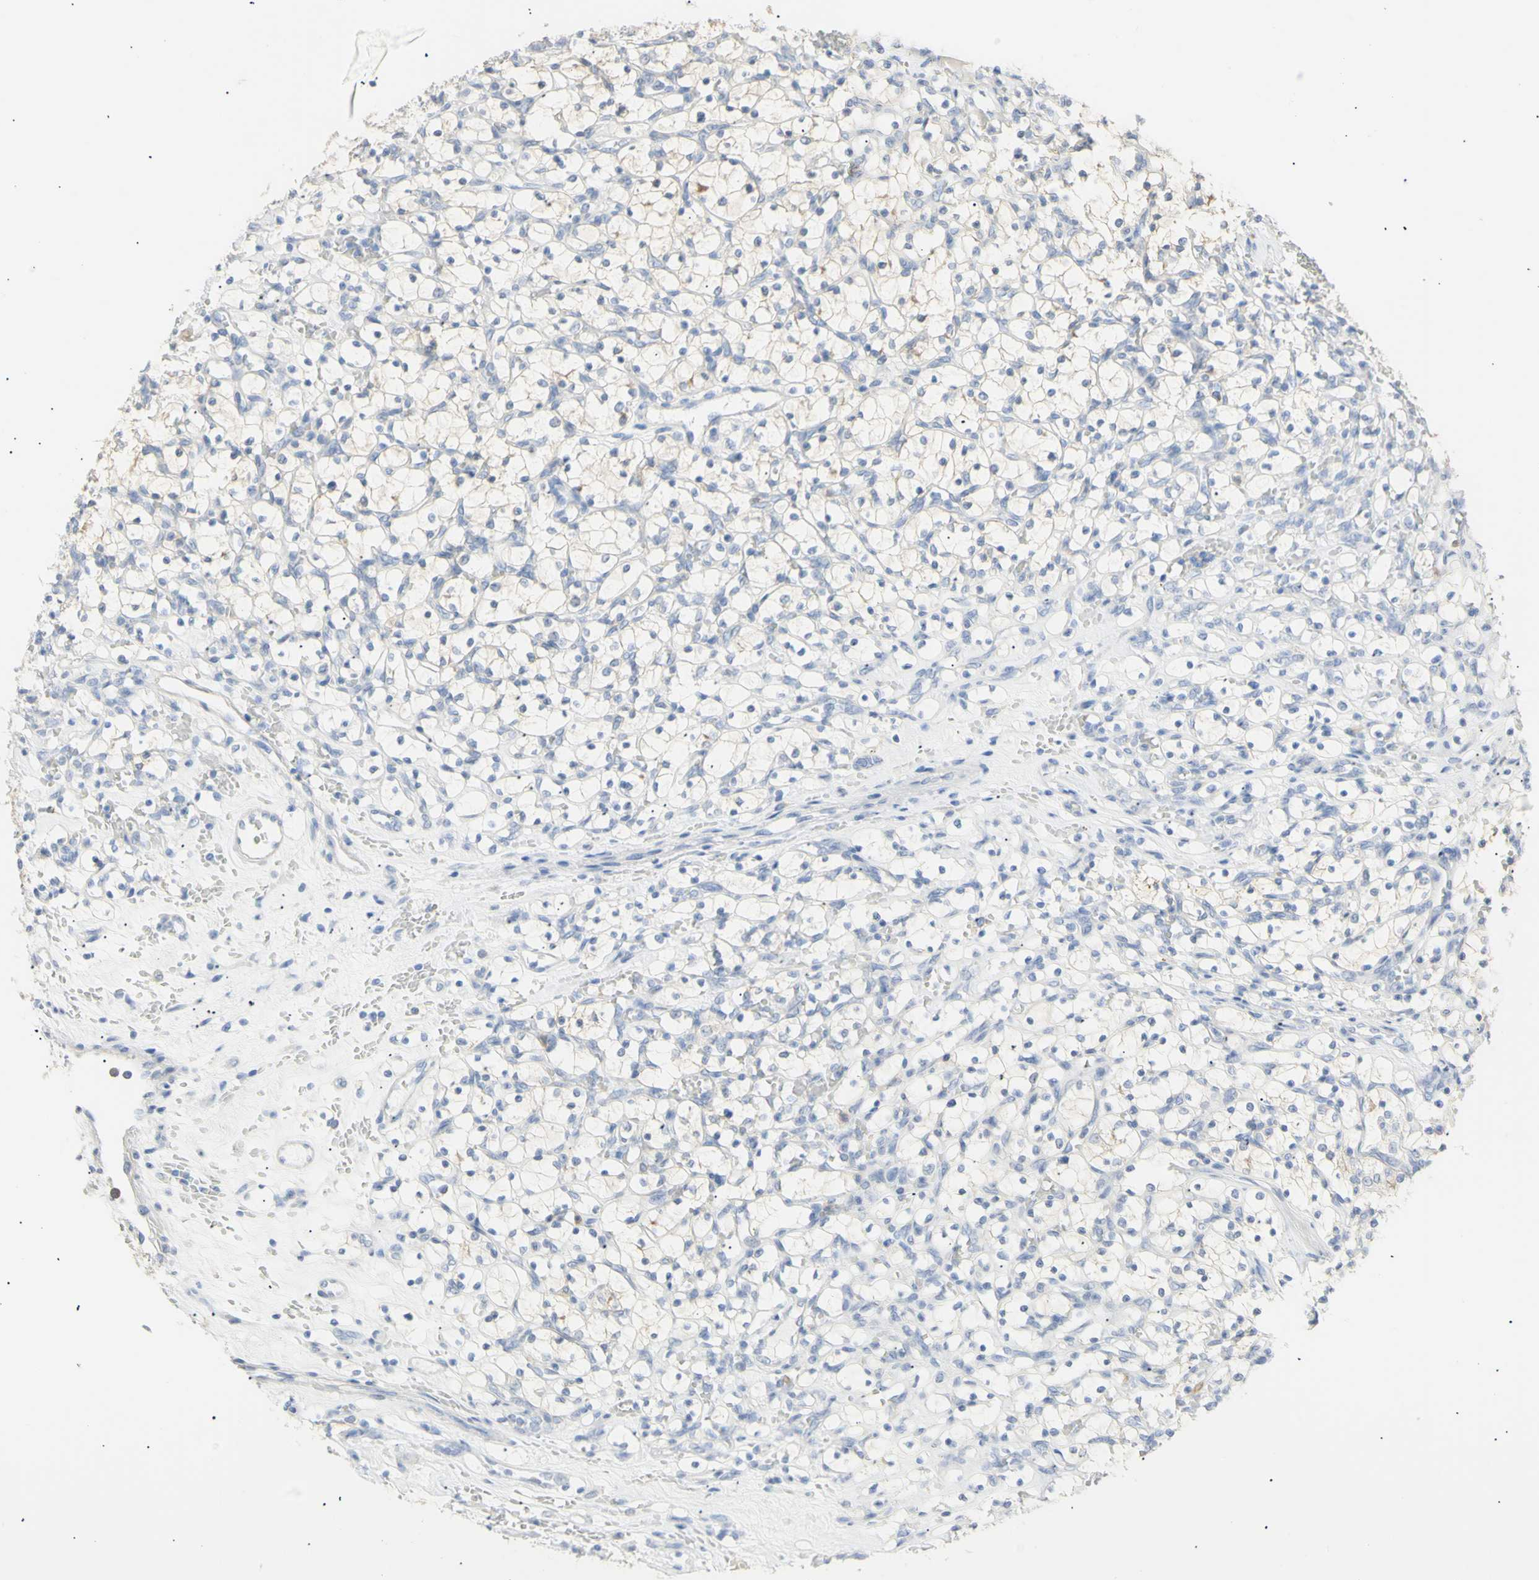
{"staining": {"intensity": "weak", "quantity": ">75%", "location": "cytoplasmic/membranous"}, "tissue": "renal cancer", "cell_type": "Tumor cells", "image_type": "cancer", "snomed": [{"axis": "morphology", "description": "Adenocarcinoma, NOS"}, {"axis": "topography", "description": "Kidney"}], "caption": "IHC photomicrograph of neoplastic tissue: human renal cancer (adenocarcinoma) stained using immunohistochemistry (IHC) demonstrates low levels of weak protein expression localized specifically in the cytoplasmic/membranous of tumor cells, appearing as a cytoplasmic/membranous brown color.", "gene": "B4GALNT3", "patient": {"sex": "female", "age": 69}}